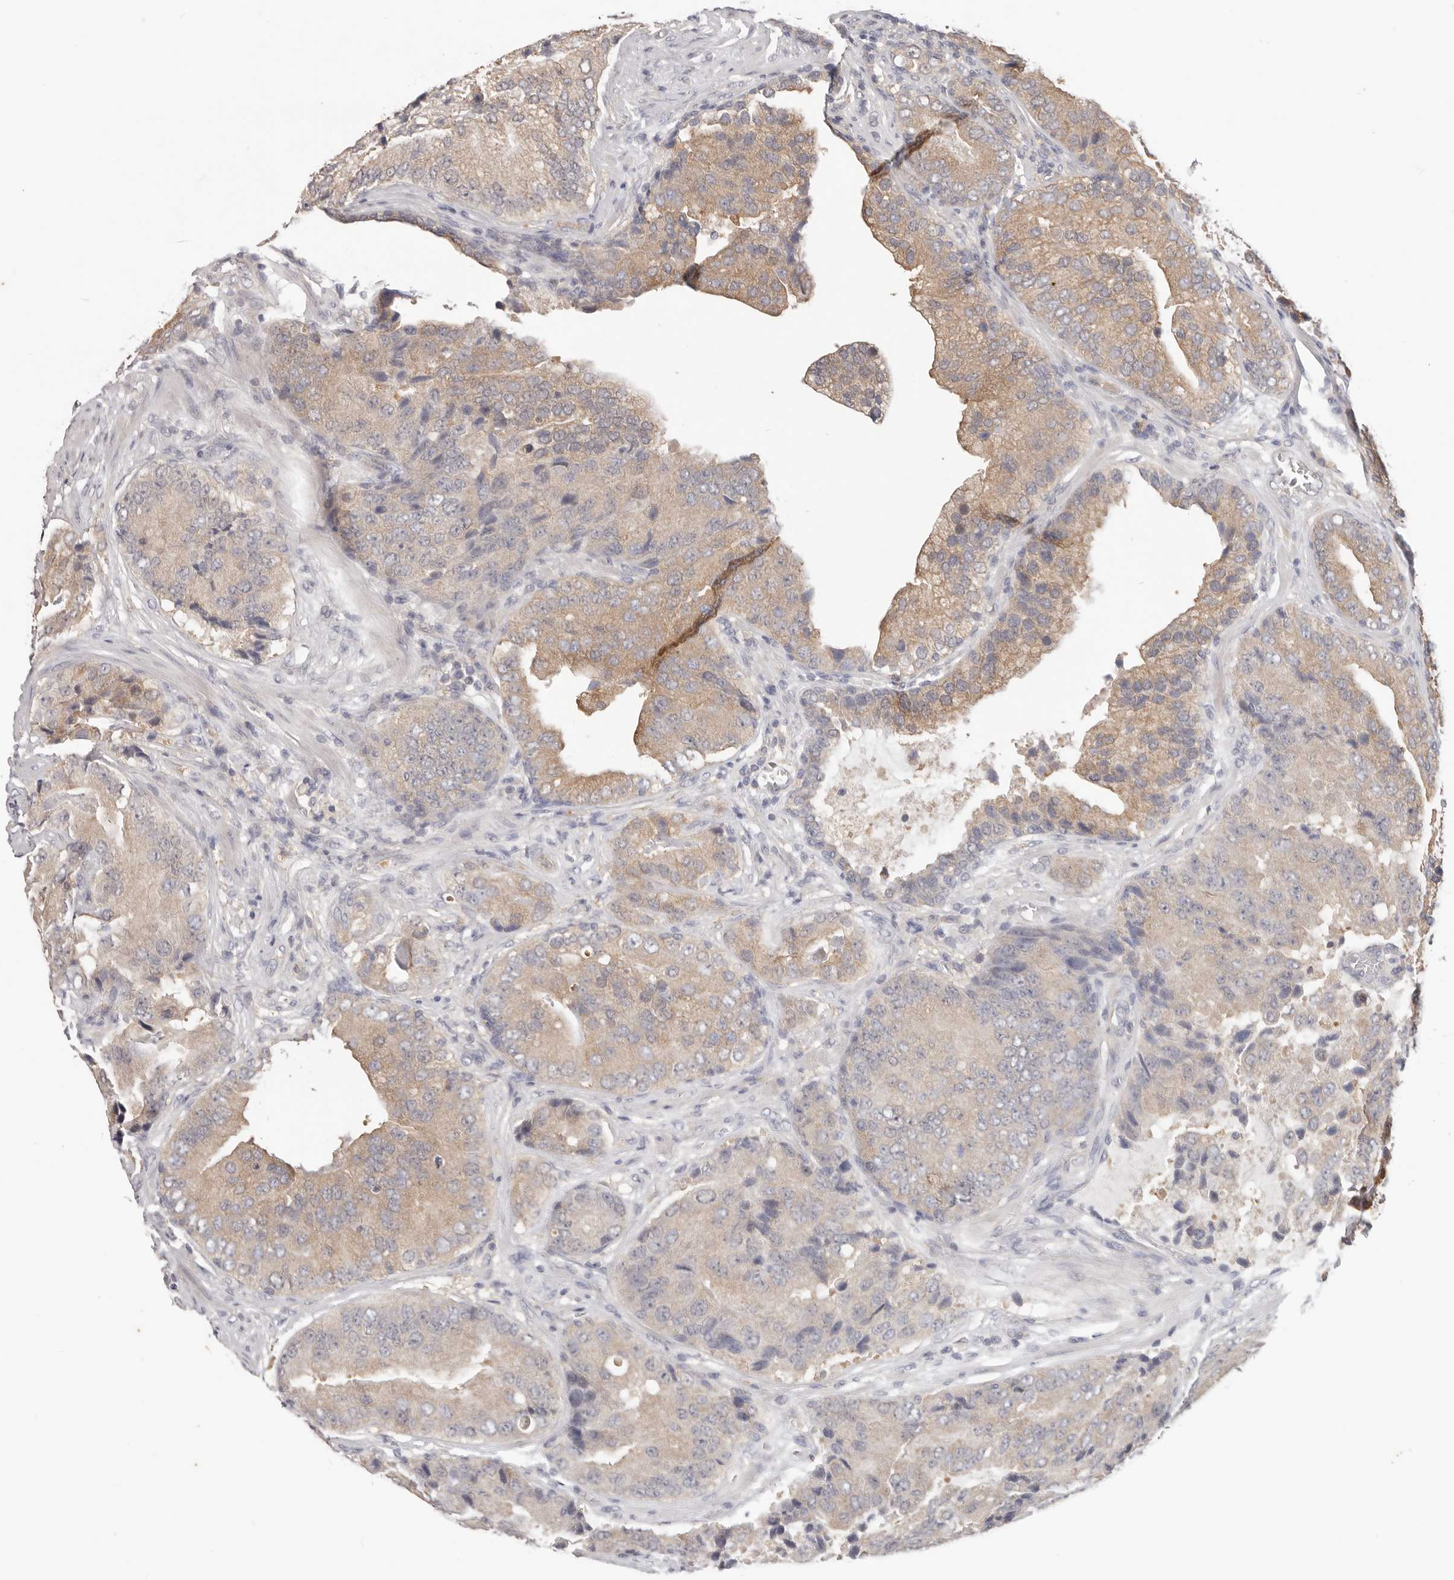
{"staining": {"intensity": "weak", "quantity": ">75%", "location": "cytoplasmic/membranous"}, "tissue": "prostate cancer", "cell_type": "Tumor cells", "image_type": "cancer", "snomed": [{"axis": "morphology", "description": "Adenocarcinoma, High grade"}, {"axis": "topography", "description": "Prostate"}], "caption": "Approximately >75% of tumor cells in prostate high-grade adenocarcinoma display weak cytoplasmic/membranous protein staining as visualized by brown immunohistochemical staining.", "gene": "WDR77", "patient": {"sex": "male", "age": 70}}